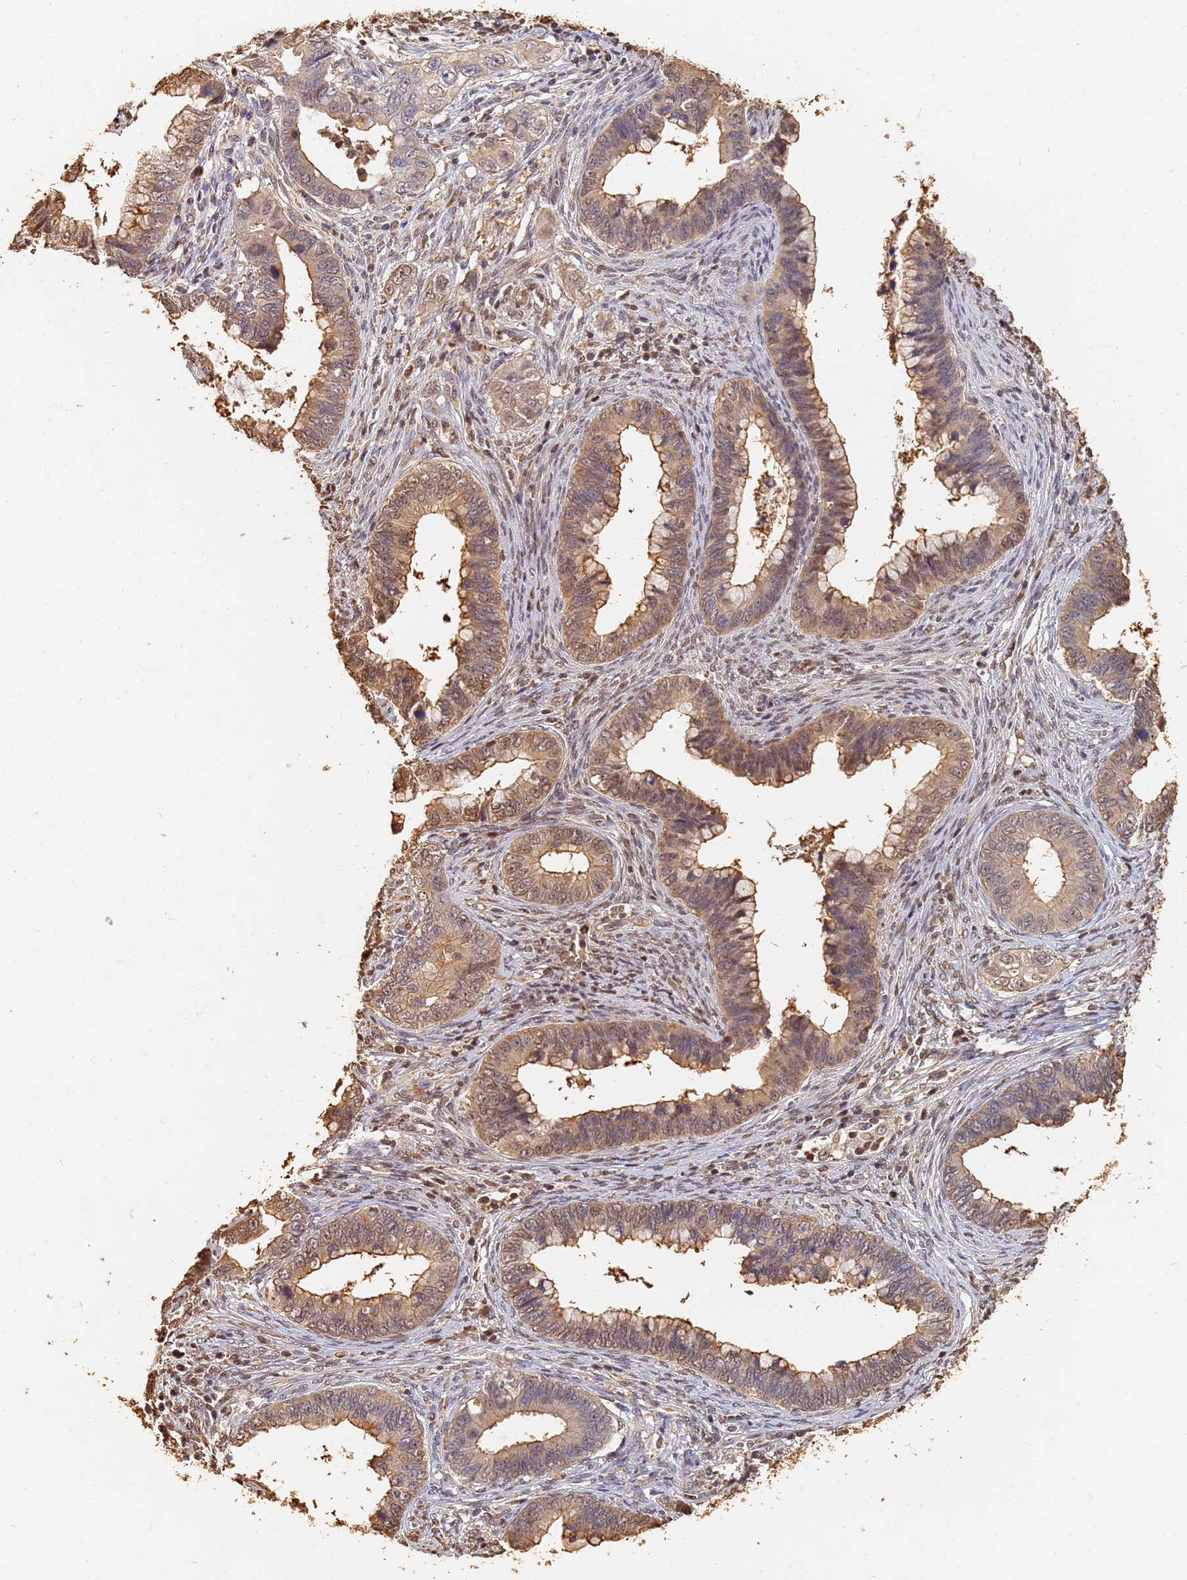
{"staining": {"intensity": "moderate", "quantity": ">75%", "location": "cytoplasmic/membranous,nuclear"}, "tissue": "cervical cancer", "cell_type": "Tumor cells", "image_type": "cancer", "snomed": [{"axis": "morphology", "description": "Adenocarcinoma, NOS"}, {"axis": "topography", "description": "Cervix"}], "caption": "Human adenocarcinoma (cervical) stained with a brown dye displays moderate cytoplasmic/membranous and nuclear positive positivity in about >75% of tumor cells.", "gene": "JAK2", "patient": {"sex": "female", "age": 44}}